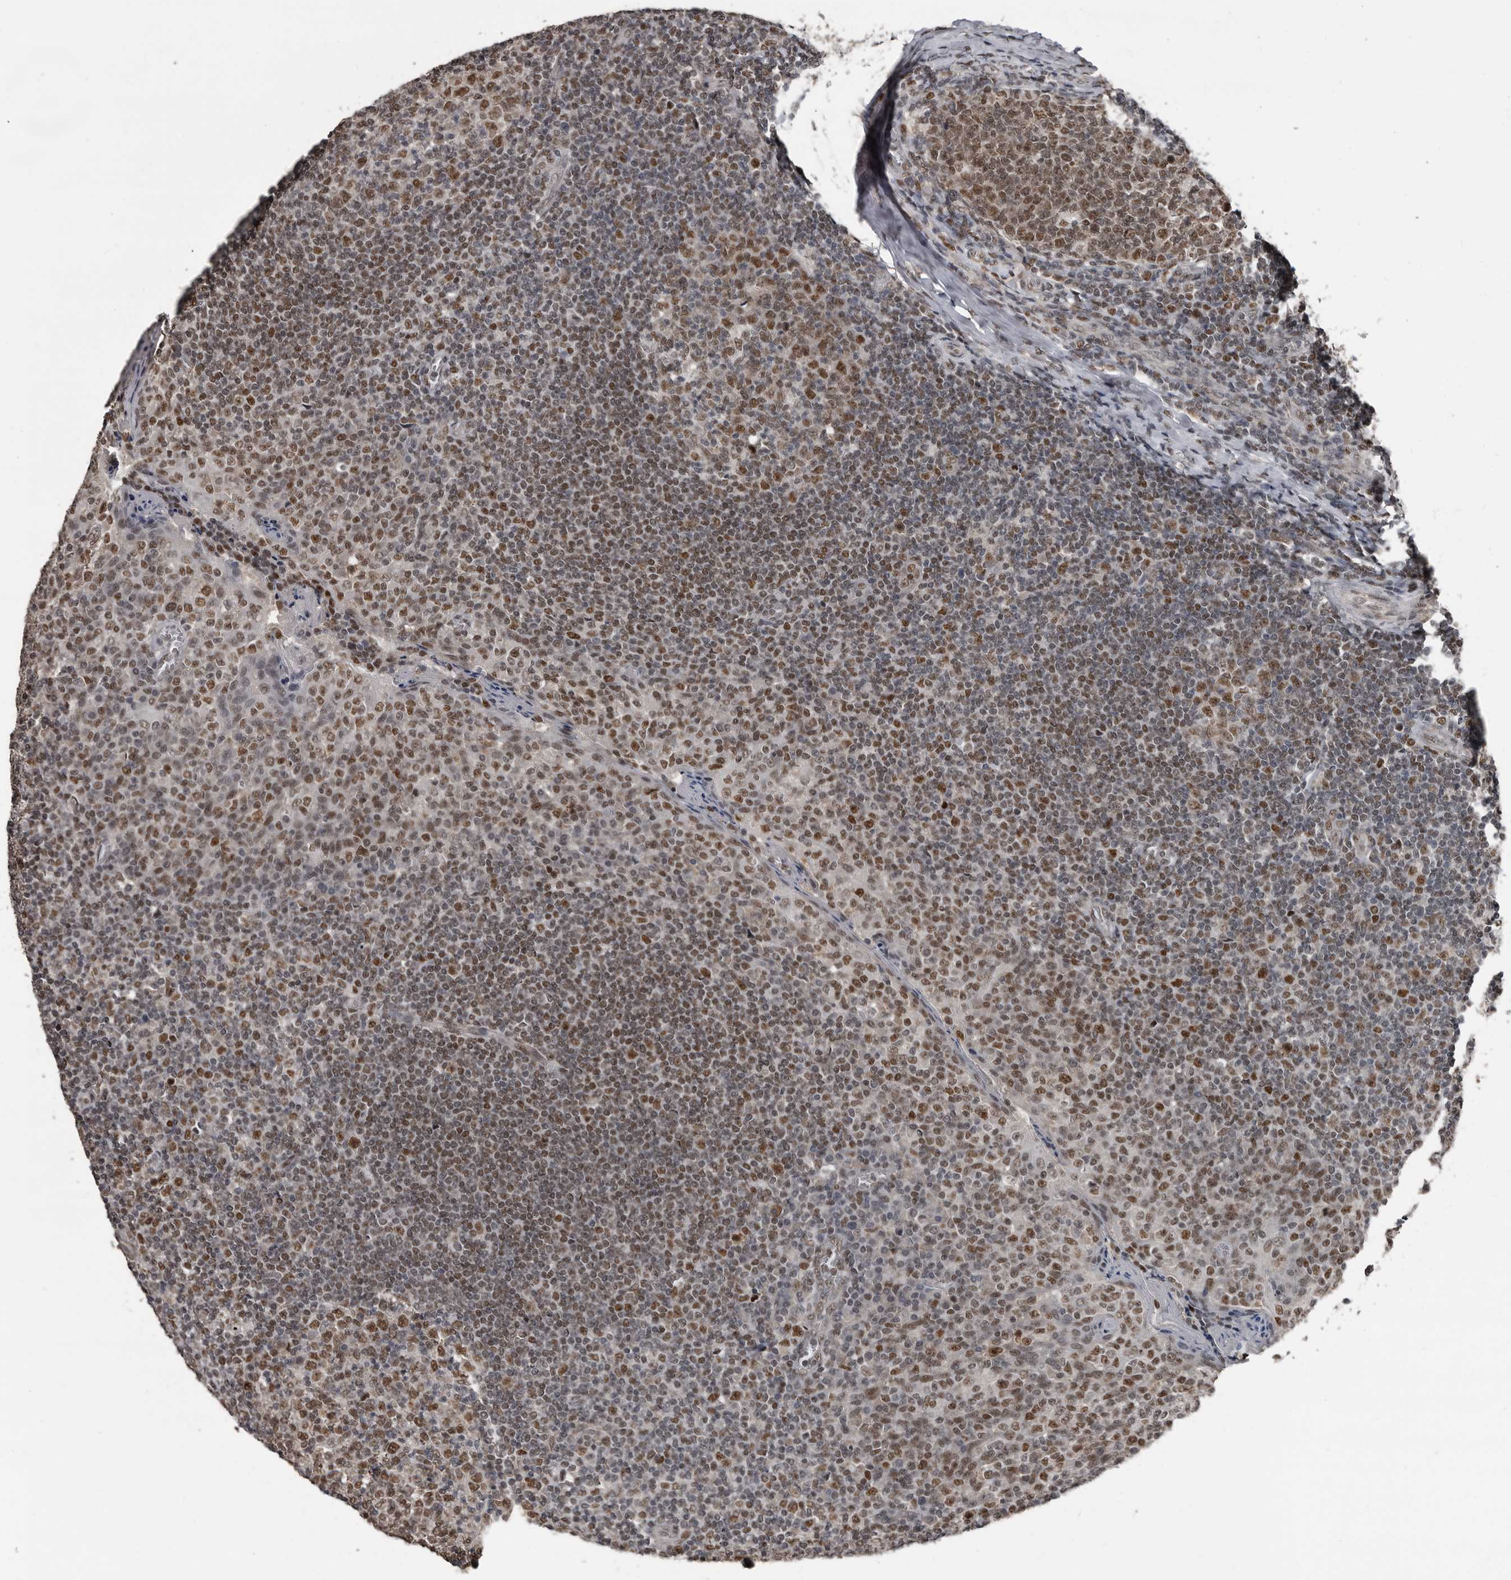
{"staining": {"intensity": "moderate", "quantity": ">75%", "location": "nuclear"}, "tissue": "tonsil", "cell_type": "Germinal center cells", "image_type": "normal", "snomed": [{"axis": "morphology", "description": "Normal tissue, NOS"}, {"axis": "topography", "description": "Tonsil"}], "caption": "Human tonsil stained for a protein (brown) exhibits moderate nuclear positive positivity in about >75% of germinal center cells.", "gene": "CHD1L", "patient": {"sex": "female", "age": 19}}